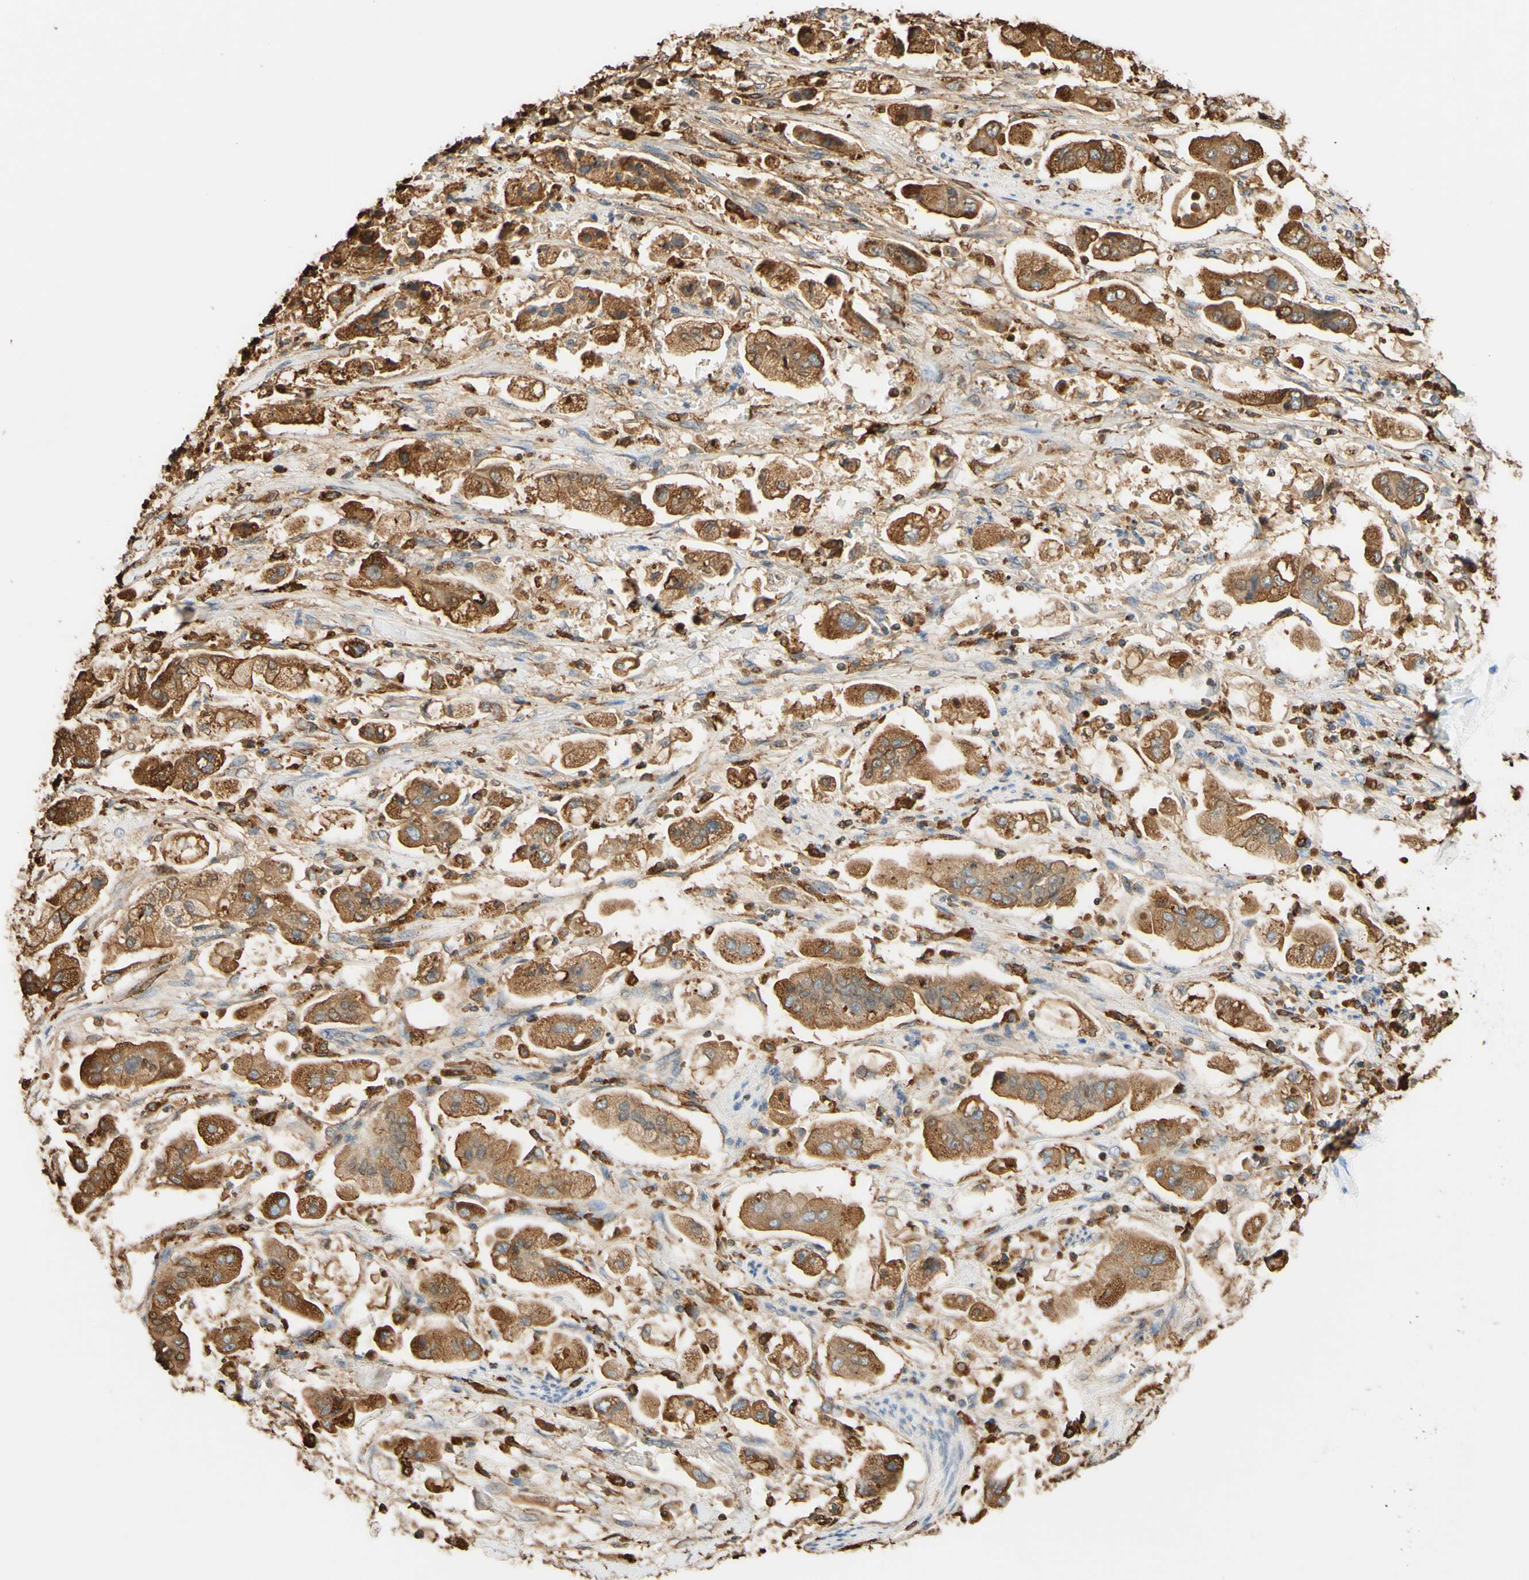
{"staining": {"intensity": "moderate", "quantity": ">75%", "location": "cytoplasmic/membranous"}, "tissue": "stomach cancer", "cell_type": "Tumor cells", "image_type": "cancer", "snomed": [{"axis": "morphology", "description": "Adenocarcinoma, NOS"}, {"axis": "topography", "description": "Stomach"}], "caption": "This is an image of IHC staining of stomach cancer, which shows moderate staining in the cytoplasmic/membranous of tumor cells.", "gene": "TREM2", "patient": {"sex": "male", "age": 62}}